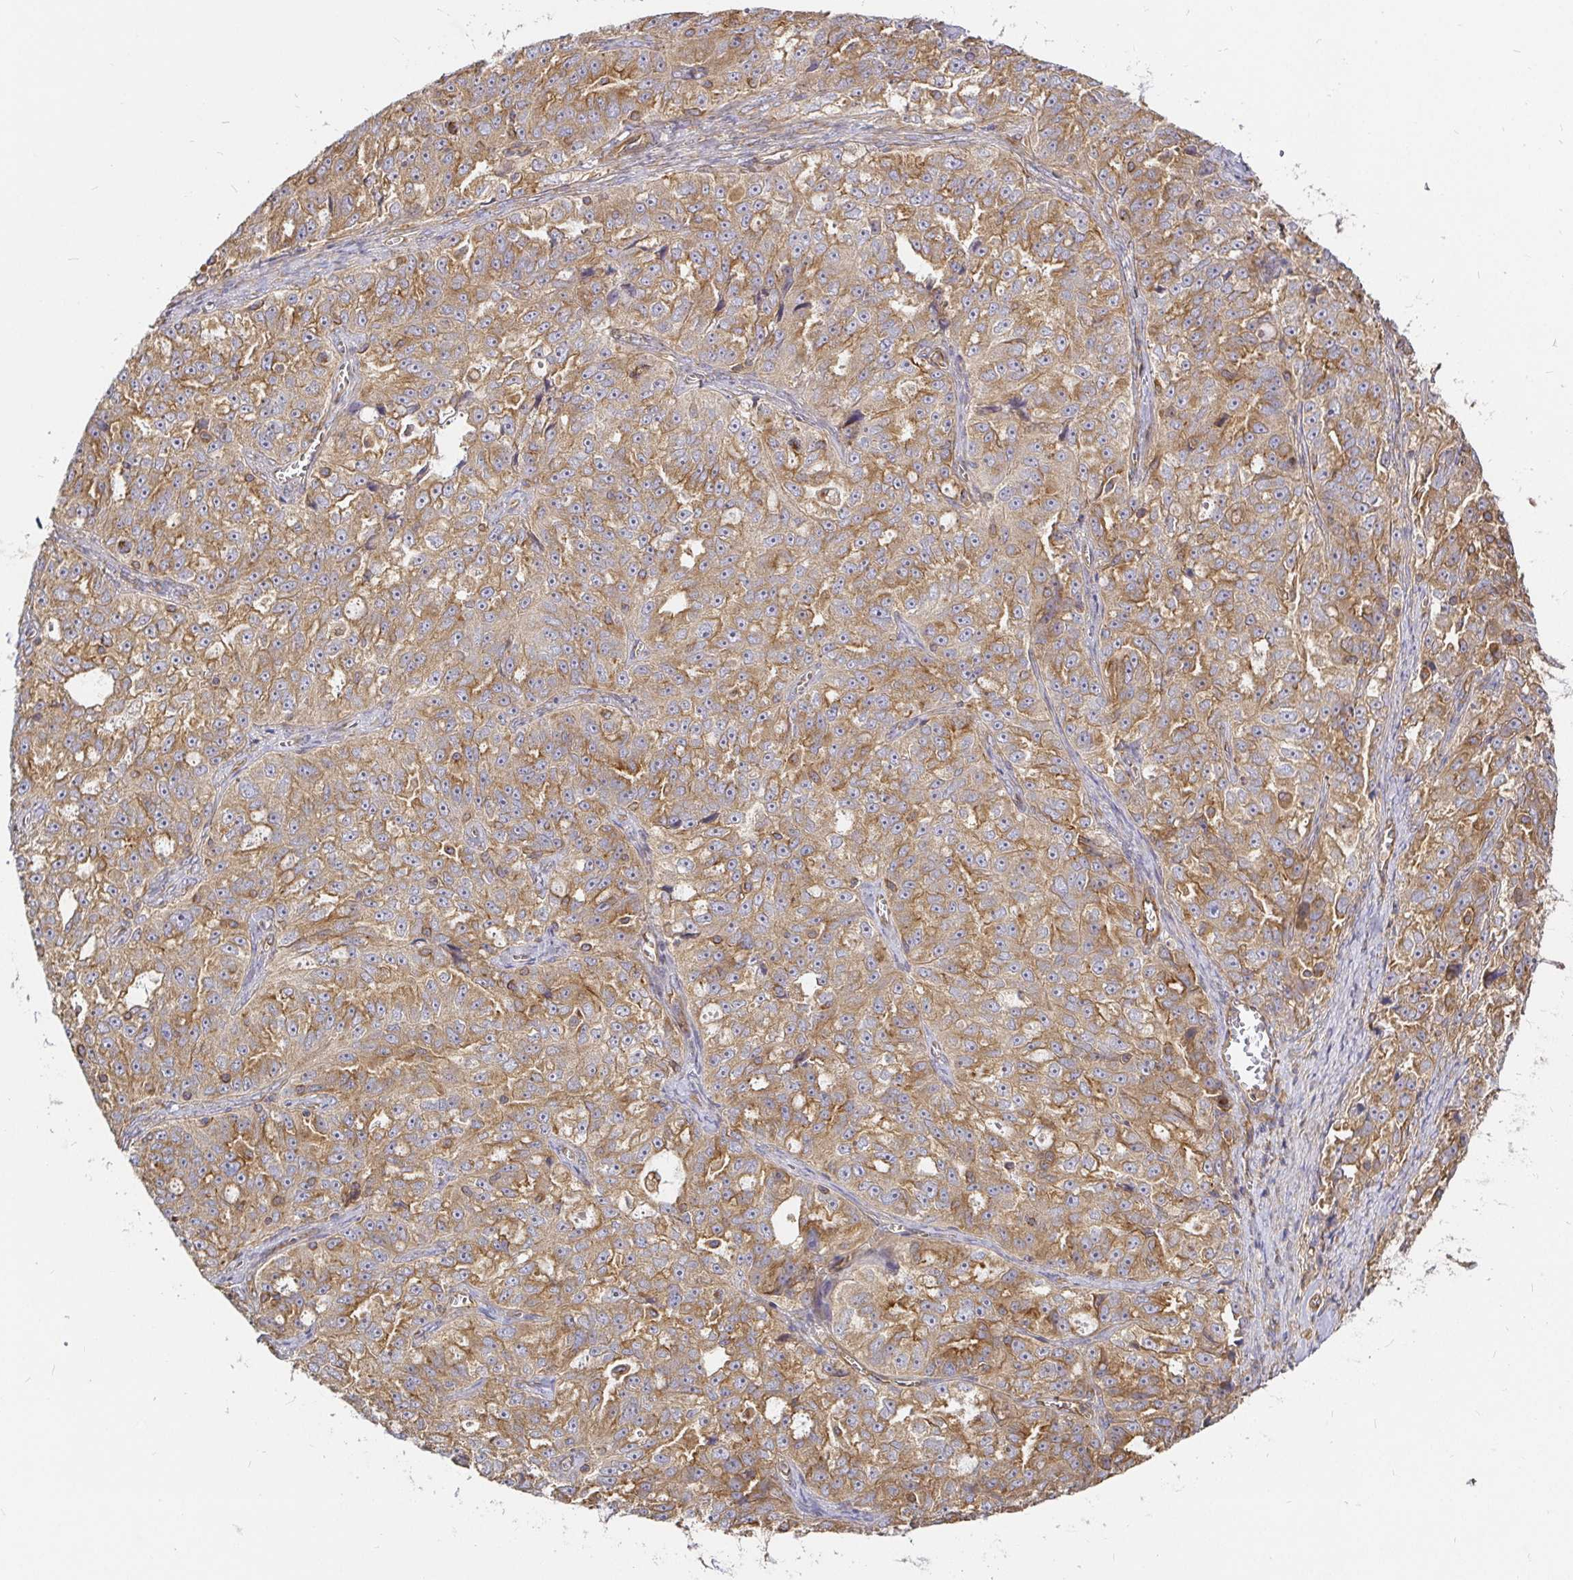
{"staining": {"intensity": "moderate", "quantity": ">75%", "location": "cytoplasmic/membranous"}, "tissue": "ovarian cancer", "cell_type": "Tumor cells", "image_type": "cancer", "snomed": [{"axis": "morphology", "description": "Cystadenocarcinoma, serous, NOS"}, {"axis": "topography", "description": "Ovary"}], "caption": "Immunohistochemistry (IHC) image of neoplastic tissue: human serous cystadenocarcinoma (ovarian) stained using immunohistochemistry reveals medium levels of moderate protein expression localized specifically in the cytoplasmic/membranous of tumor cells, appearing as a cytoplasmic/membranous brown color.", "gene": "KIF5B", "patient": {"sex": "female", "age": 51}}